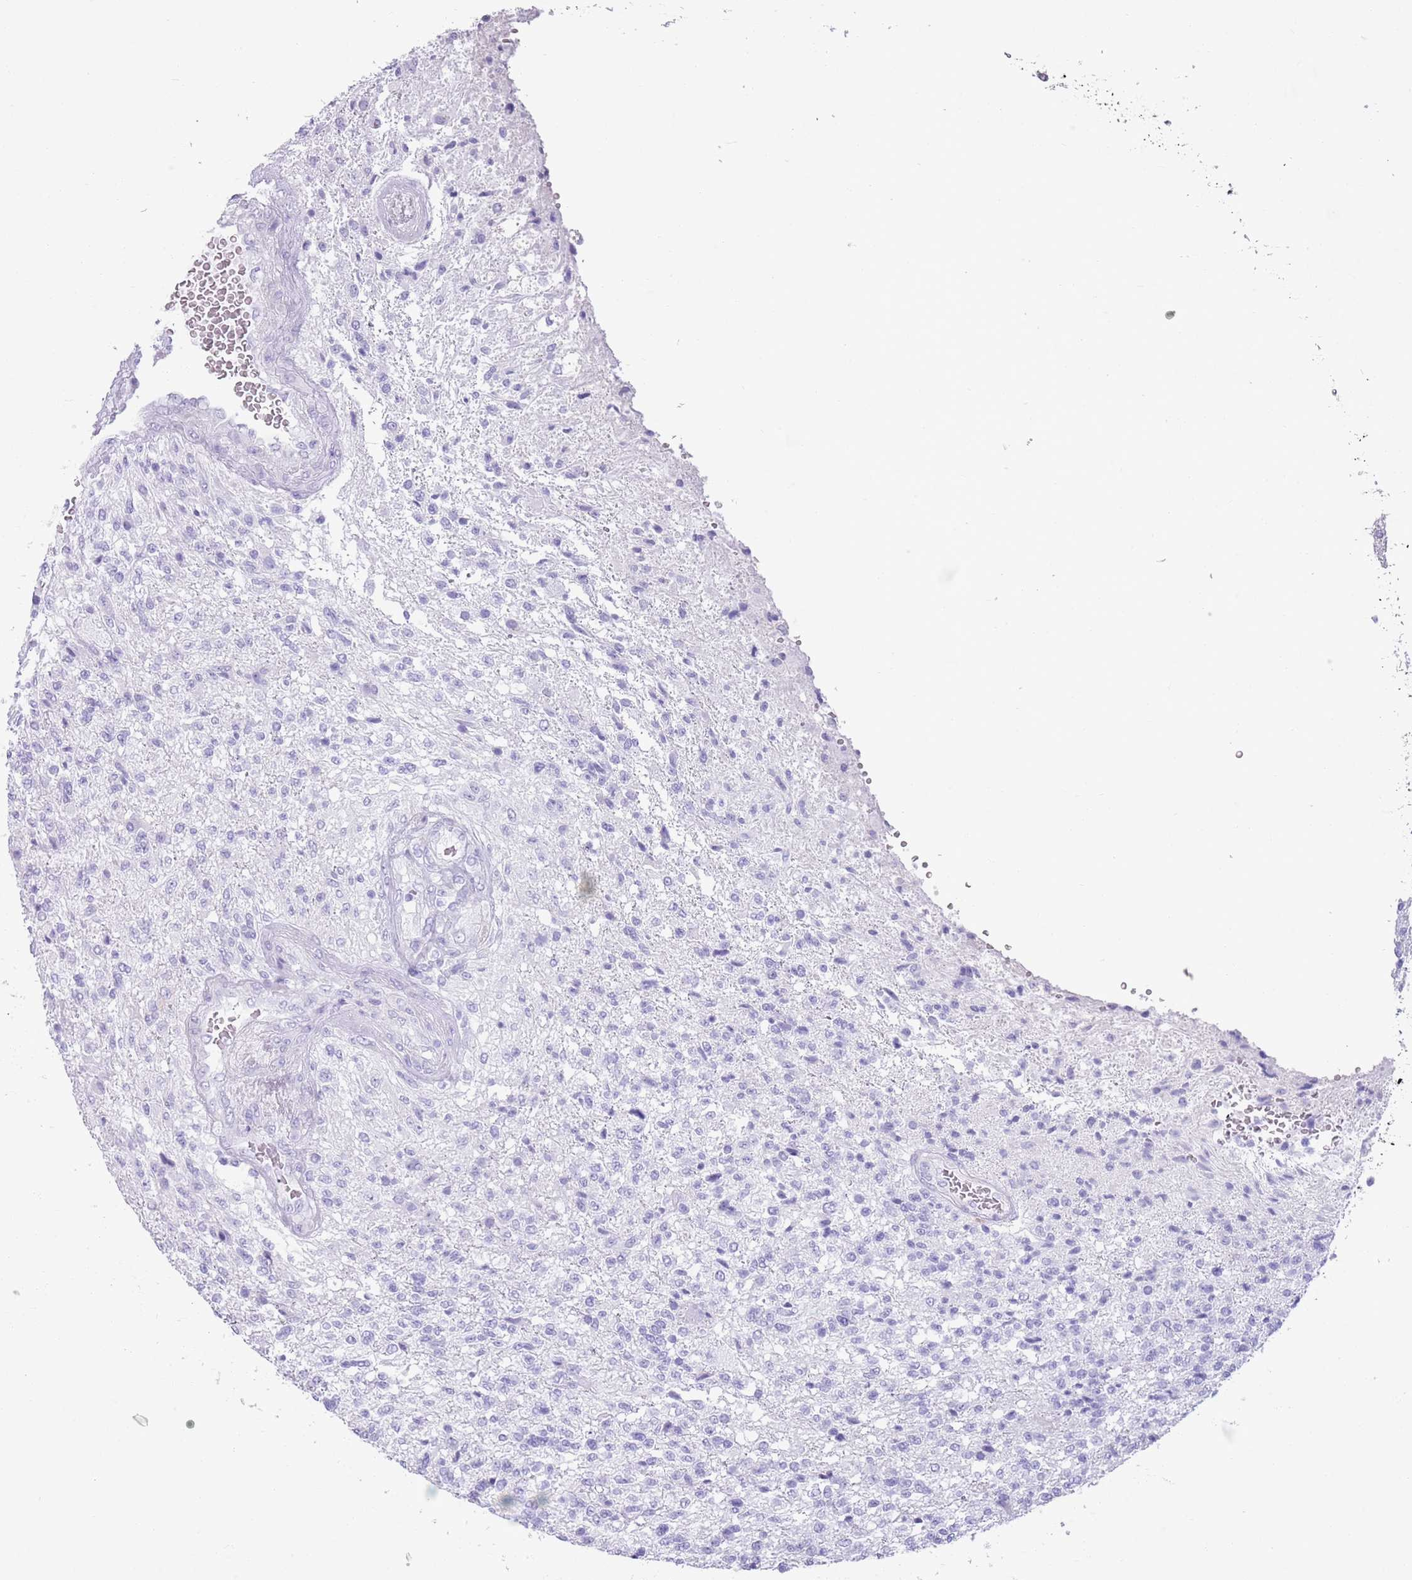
{"staining": {"intensity": "negative", "quantity": "none", "location": "none"}, "tissue": "glioma", "cell_type": "Tumor cells", "image_type": "cancer", "snomed": [{"axis": "morphology", "description": "Glioma, malignant, High grade"}, {"axis": "topography", "description": "Brain"}], "caption": "High-grade glioma (malignant) was stained to show a protein in brown. There is no significant staining in tumor cells. Nuclei are stained in blue.", "gene": "LY6G5B", "patient": {"sex": "male", "age": 56}}